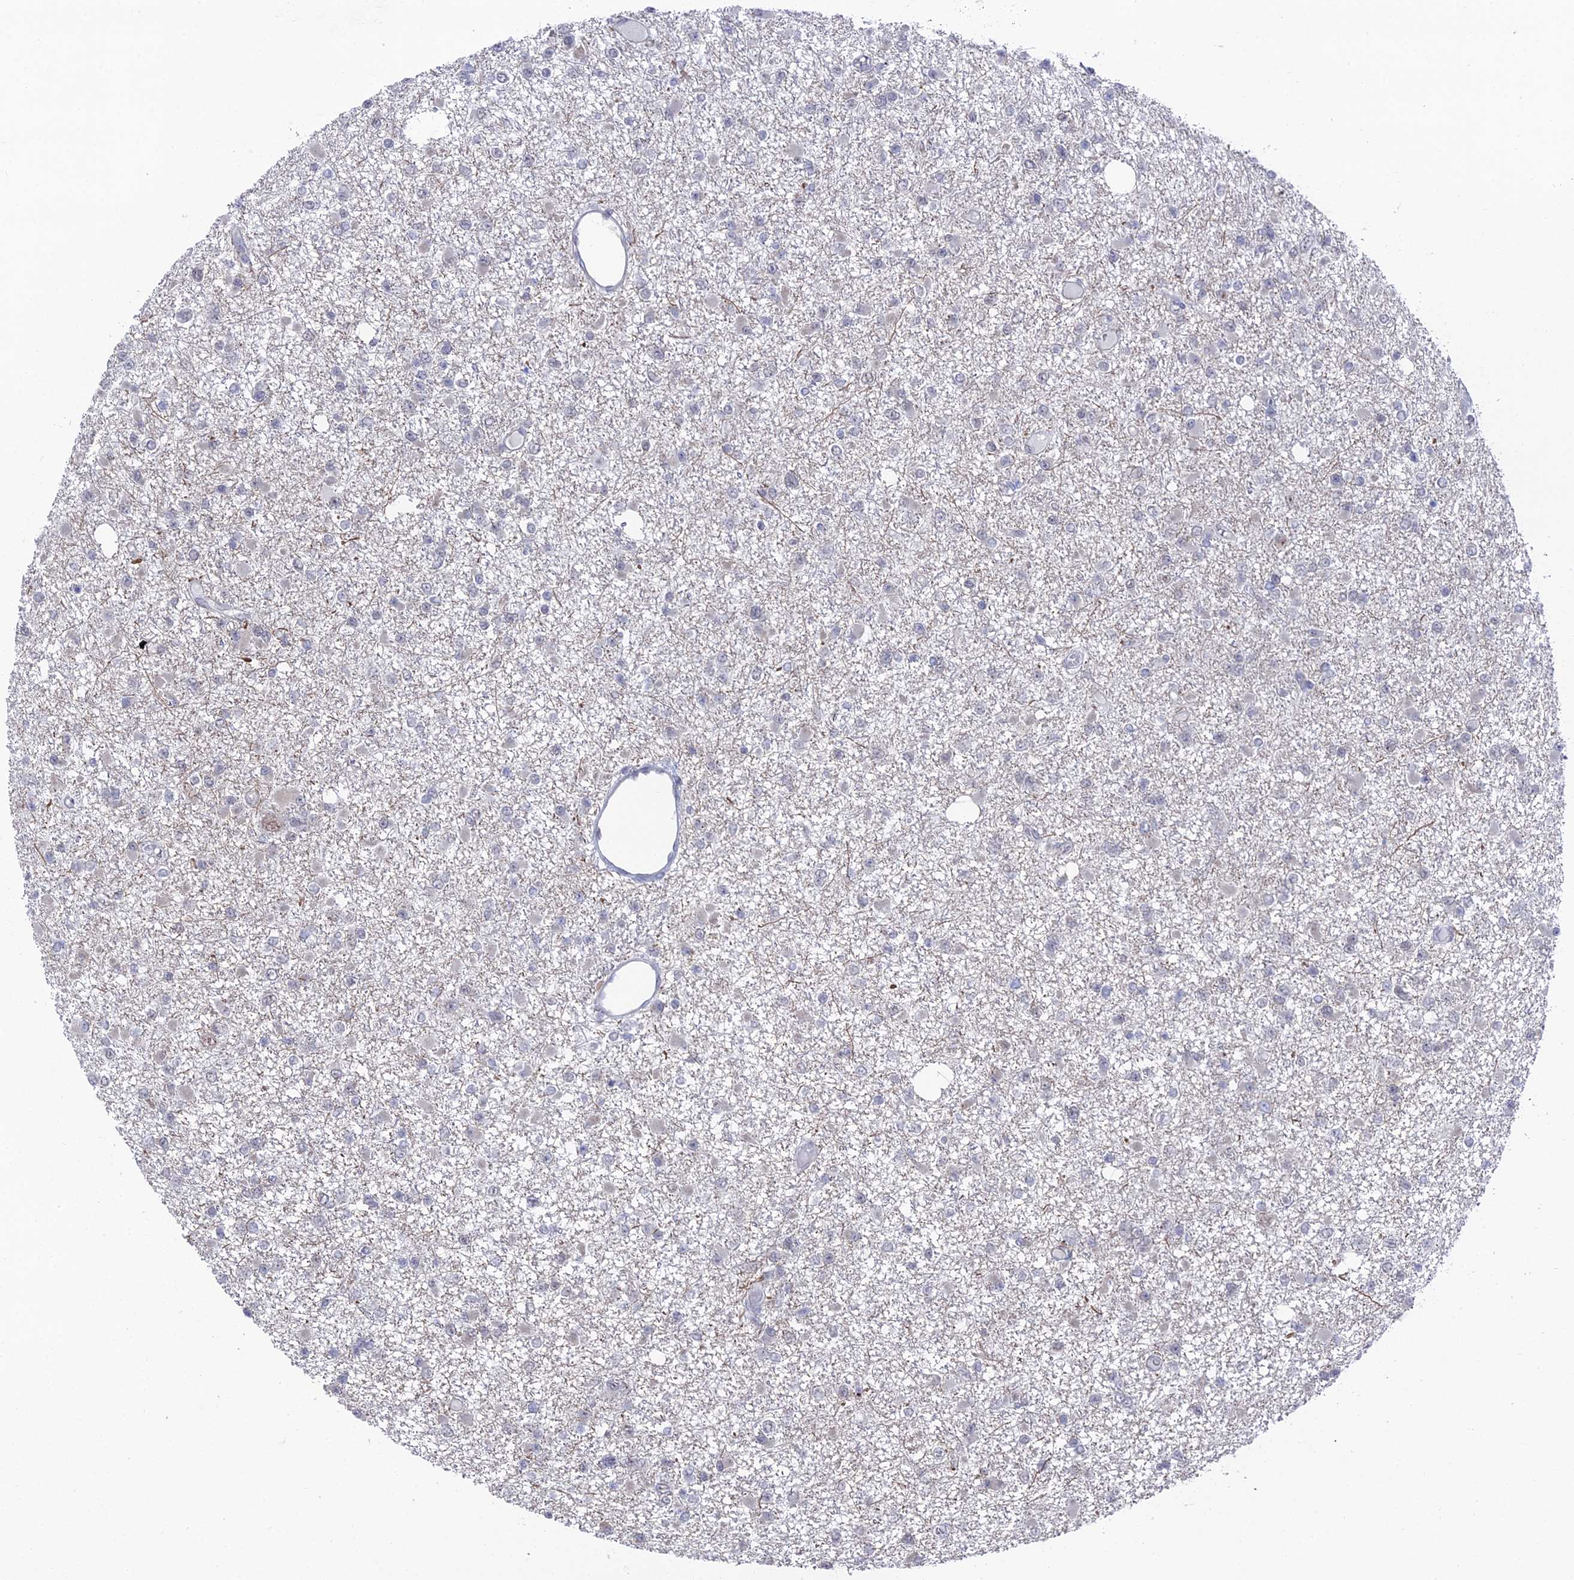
{"staining": {"intensity": "negative", "quantity": "none", "location": "none"}, "tissue": "glioma", "cell_type": "Tumor cells", "image_type": "cancer", "snomed": [{"axis": "morphology", "description": "Glioma, malignant, Low grade"}, {"axis": "topography", "description": "Brain"}], "caption": "Immunohistochemistry (IHC) micrograph of neoplastic tissue: human malignant glioma (low-grade) stained with DAB (3,3'-diaminobenzidine) exhibits no significant protein expression in tumor cells. (DAB immunohistochemistry, high magnification).", "gene": "FHIP2A", "patient": {"sex": "female", "age": 22}}